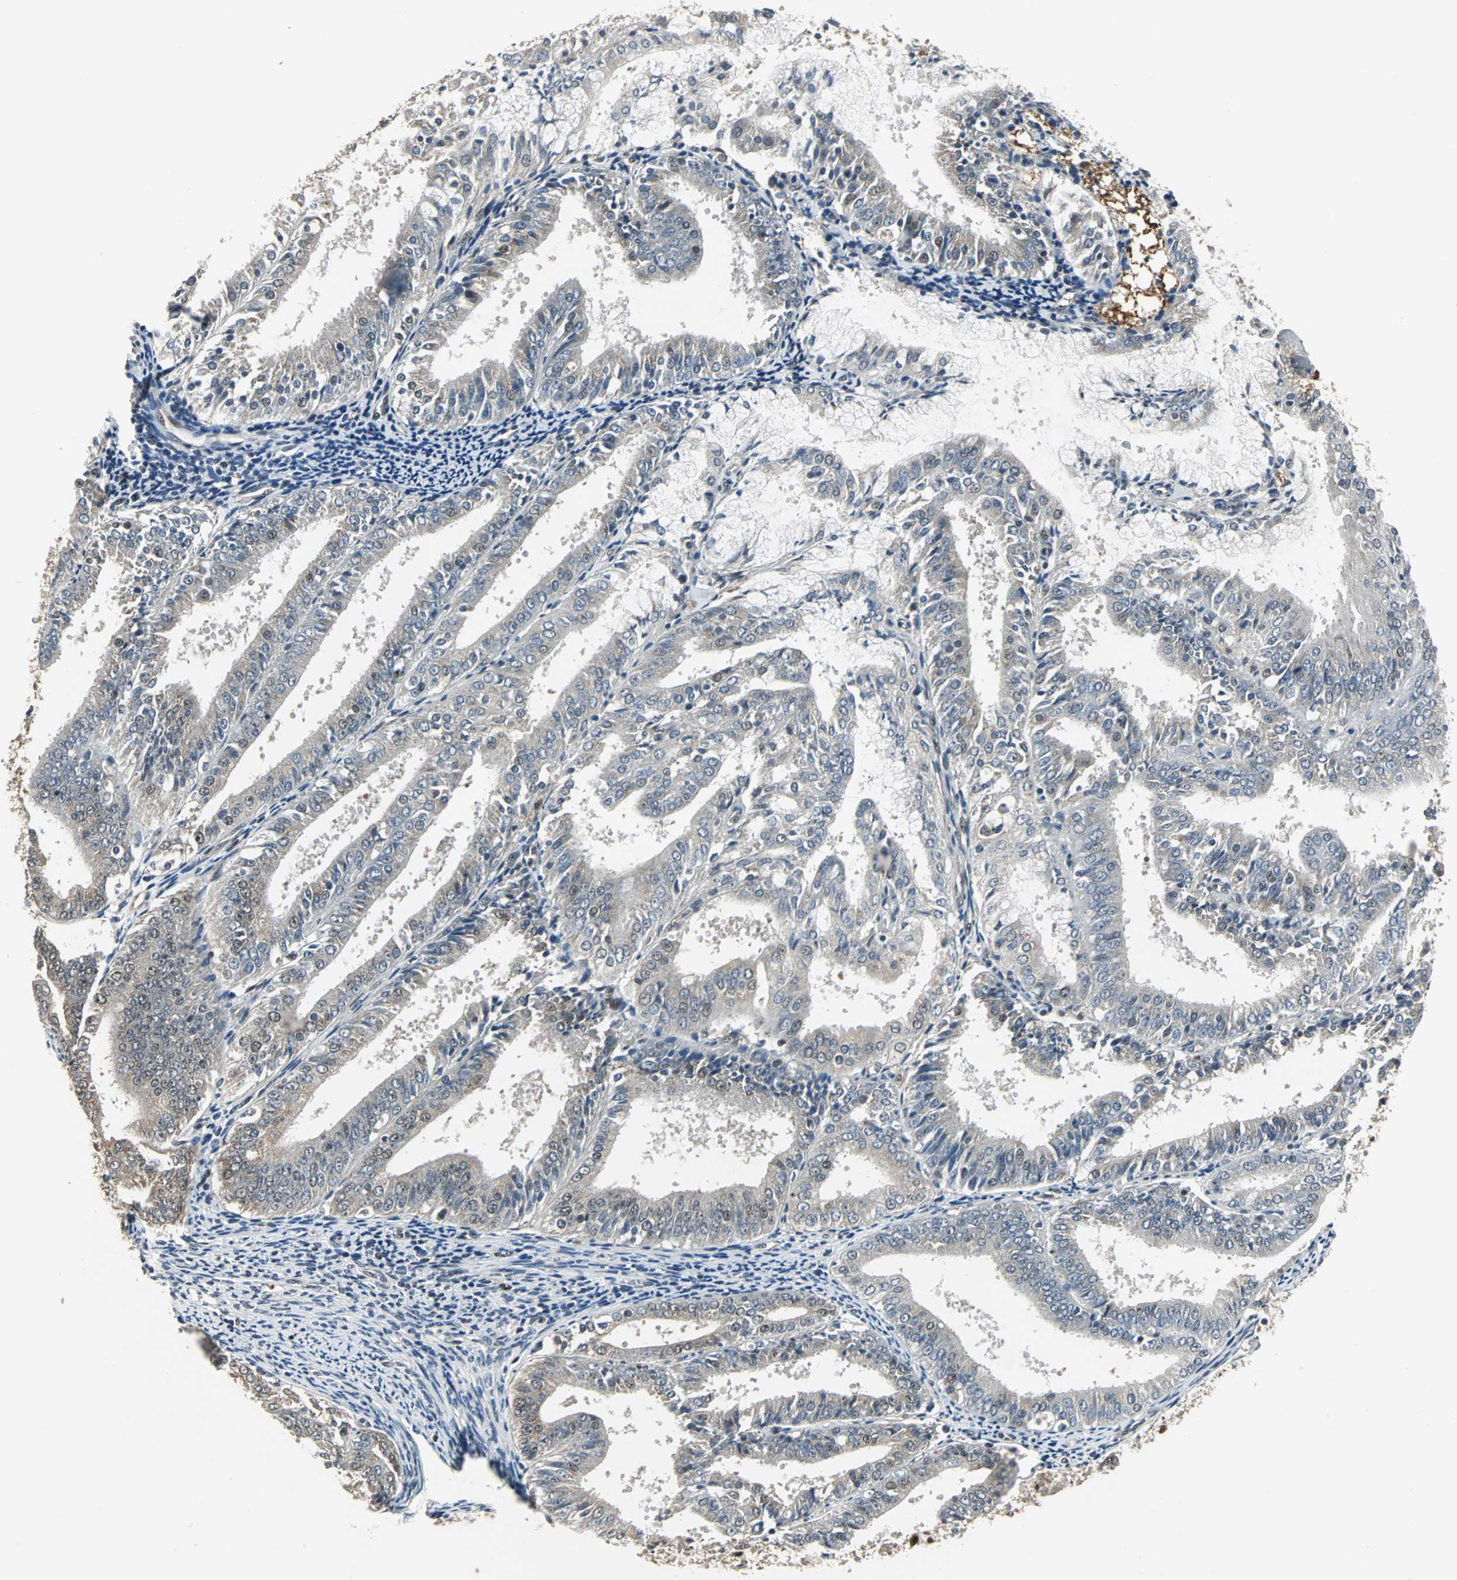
{"staining": {"intensity": "negative", "quantity": "none", "location": "none"}, "tissue": "endometrial cancer", "cell_type": "Tumor cells", "image_type": "cancer", "snomed": [{"axis": "morphology", "description": "Adenocarcinoma, NOS"}, {"axis": "topography", "description": "Endometrium"}], "caption": "The IHC image has no significant positivity in tumor cells of endometrial cancer tissue.", "gene": "MED4", "patient": {"sex": "female", "age": 63}}